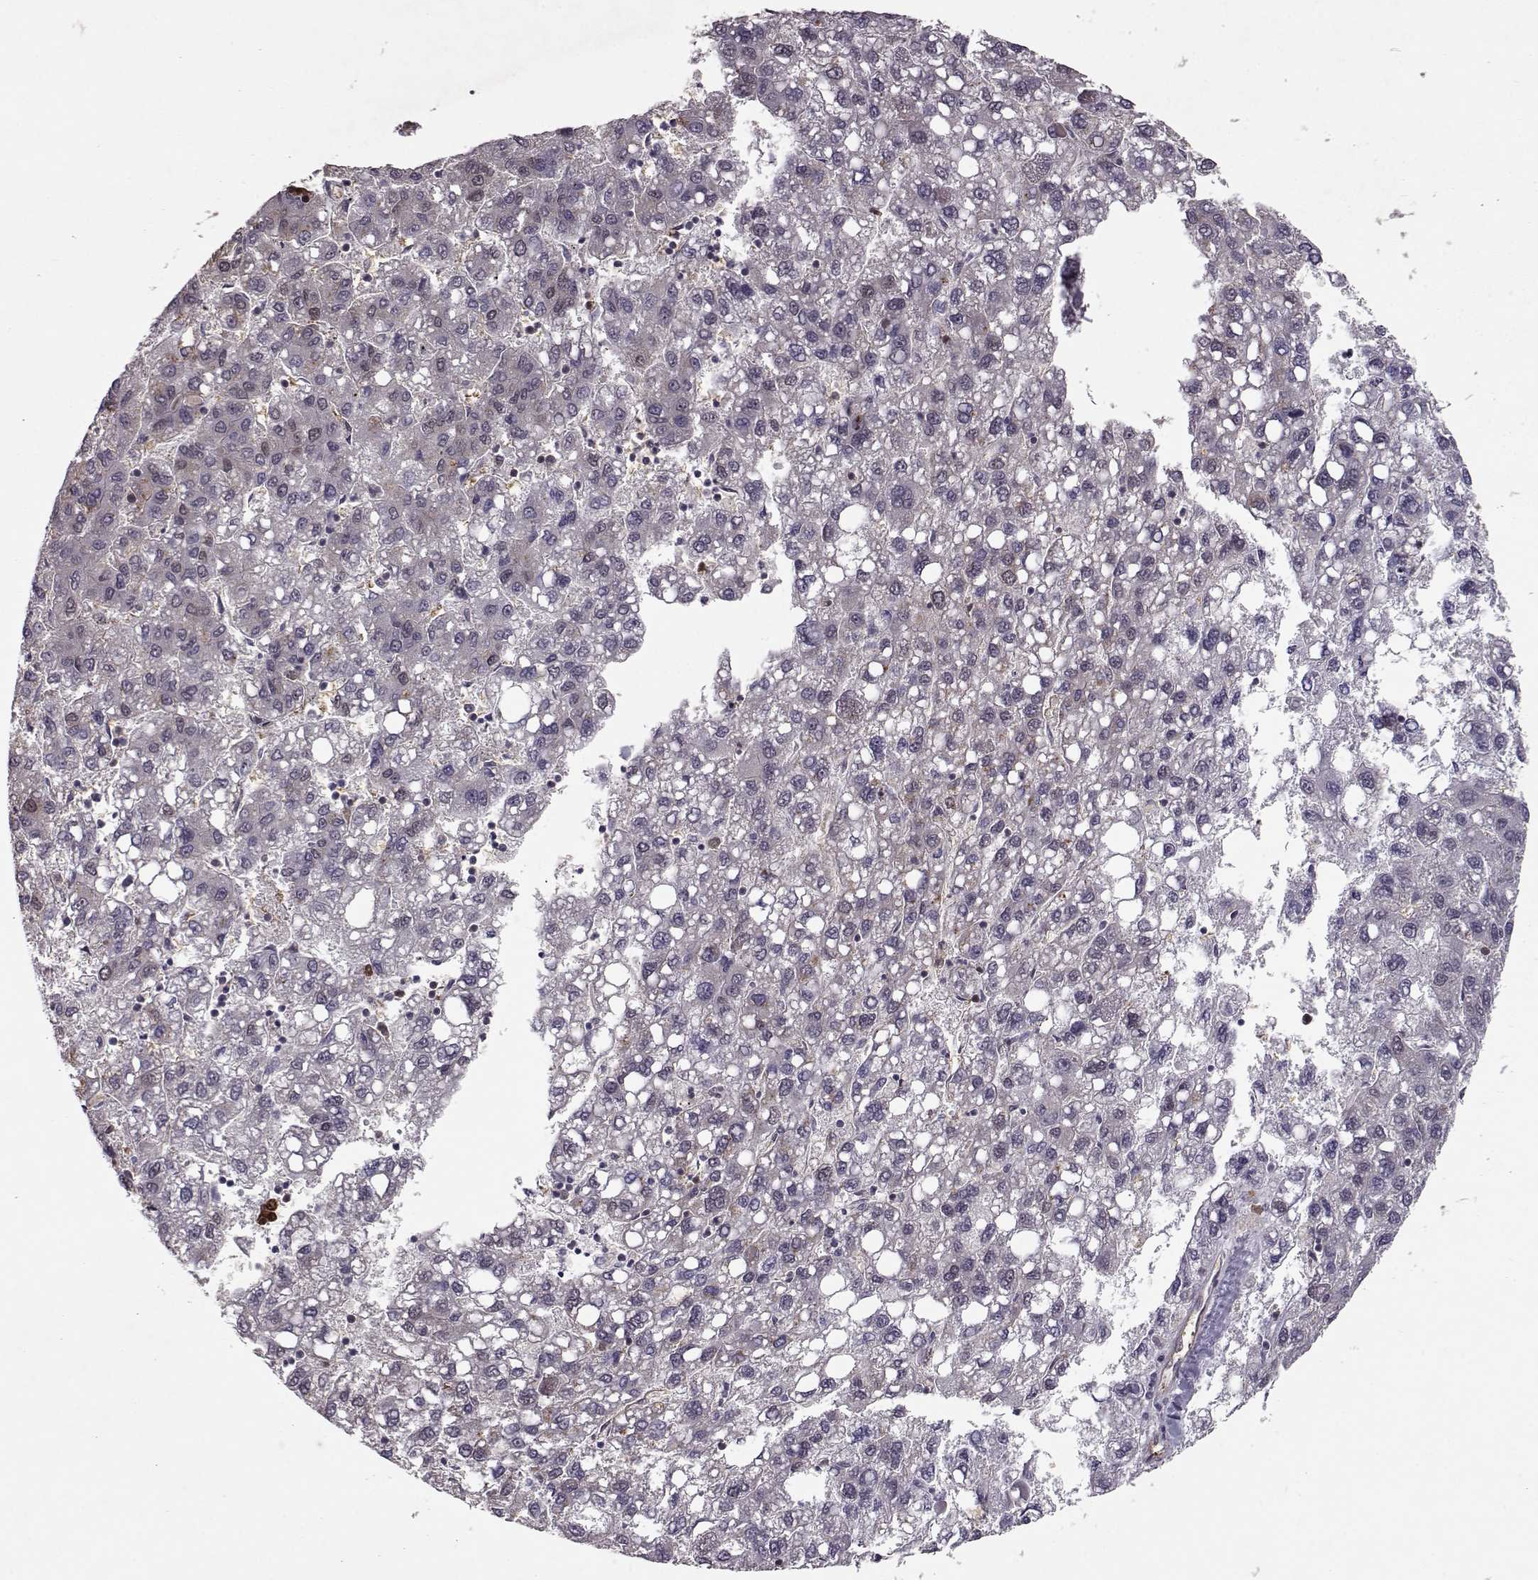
{"staining": {"intensity": "negative", "quantity": "none", "location": "none"}, "tissue": "liver cancer", "cell_type": "Tumor cells", "image_type": "cancer", "snomed": [{"axis": "morphology", "description": "Carcinoma, Hepatocellular, NOS"}, {"axis": "topography", "description": "Liver"}], "caption": "The immunohistochemistry (IHC) histopathology image has no significant positivity in tumor cells of liver hepatocellular carcinoma tissue.", "gene": "RANBP1", "patient": {"sex": "female", "age": 82}}